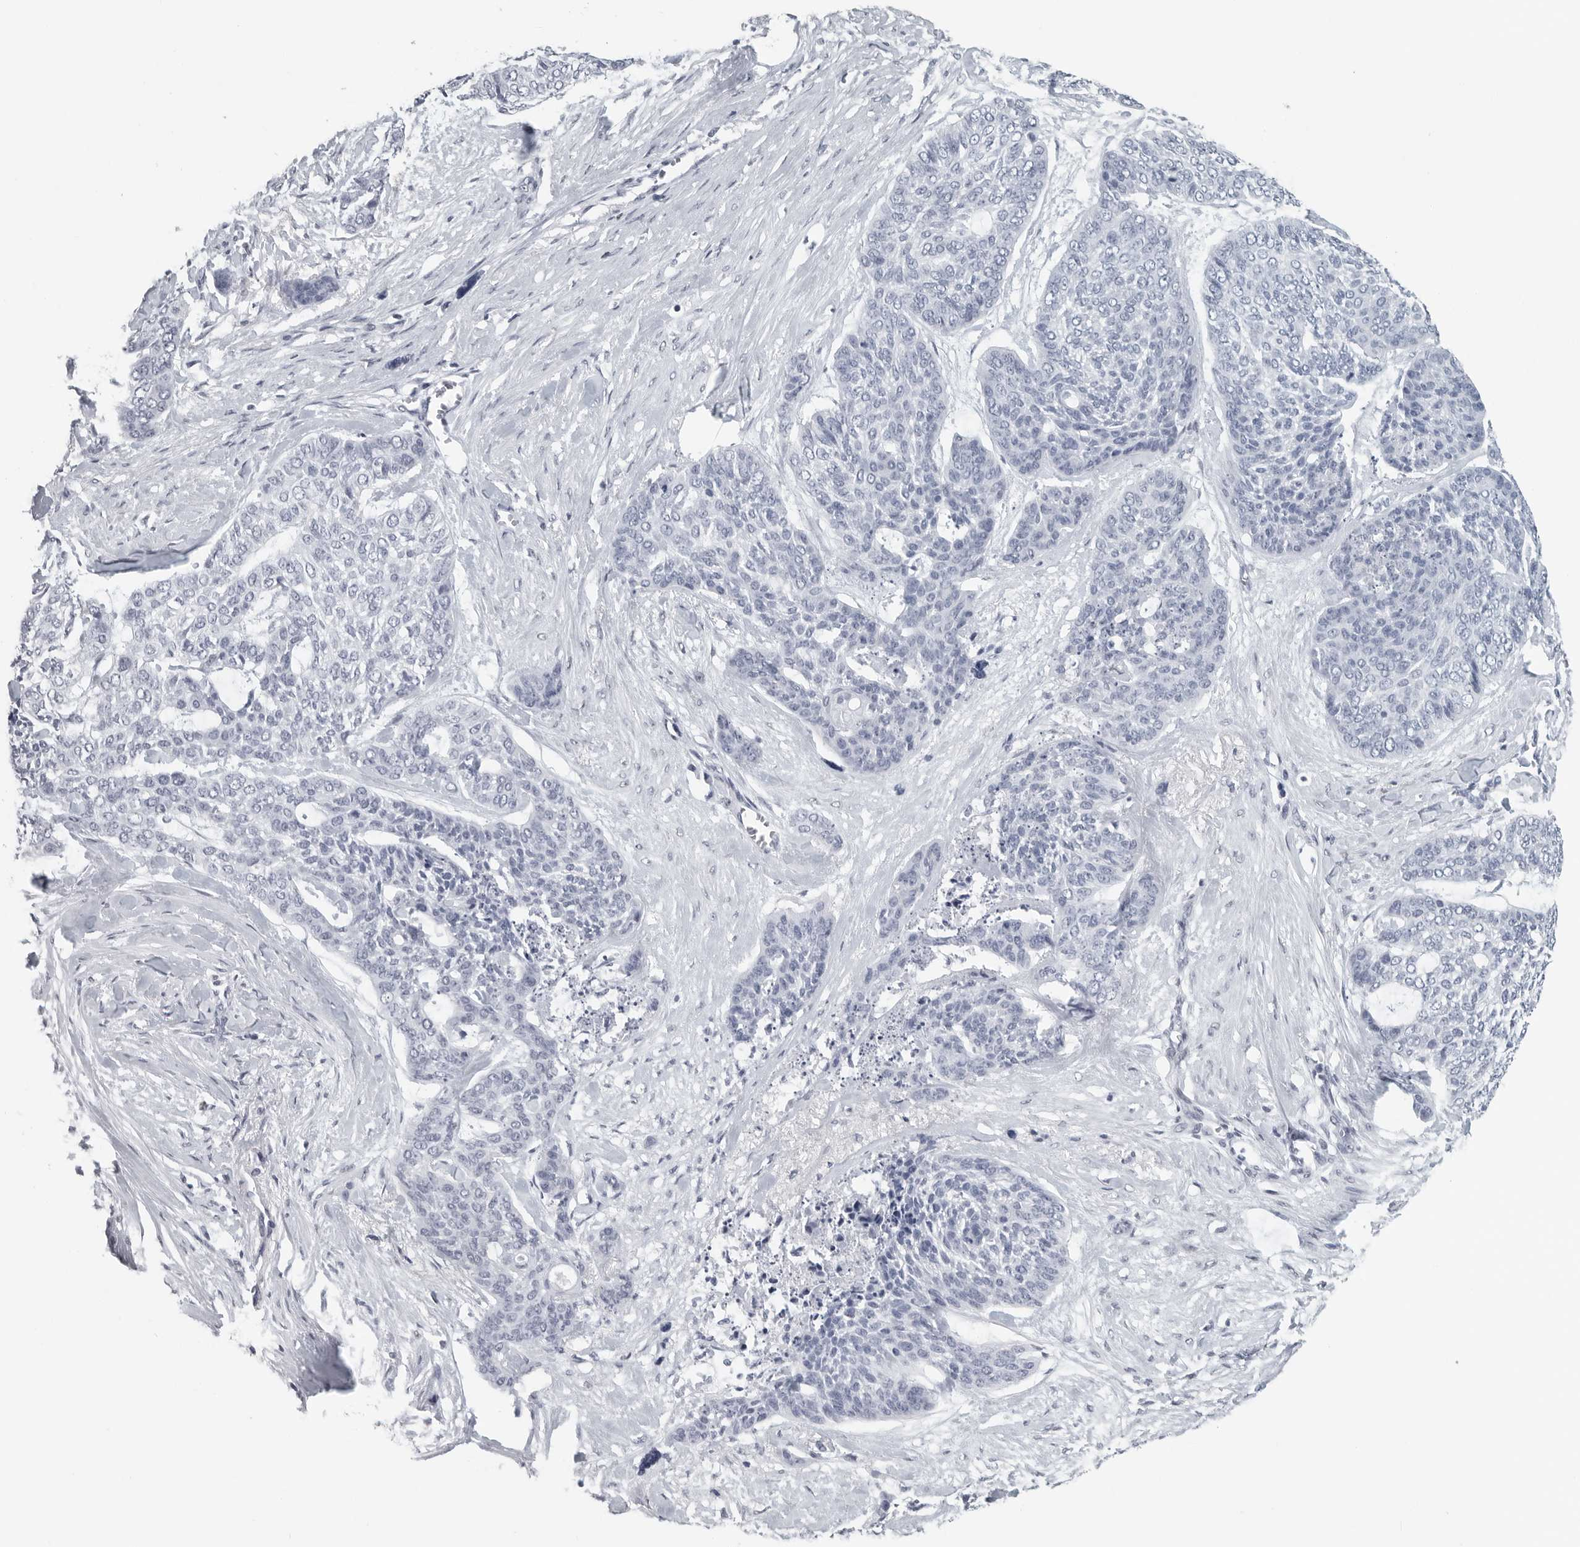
{"staining": {"intensity": "negative", "quantity": "none", "location": "none"}, "tissue": "skin cancer", "cell_type": "Tumor cells", "image_type": "cancer", "snomed": [{"axis": "morphology", "description": "Basal cell carcinoma"}, {"axis": "topography", "description": "Skin"}], "caption": "A high-resolution photomicrograph shows IHC staining of skin basal cell carcinoma, which shows no significant staining in tumor cells.", "gene": "SATB2", "patient": {"sex": "female", "age": 64}}